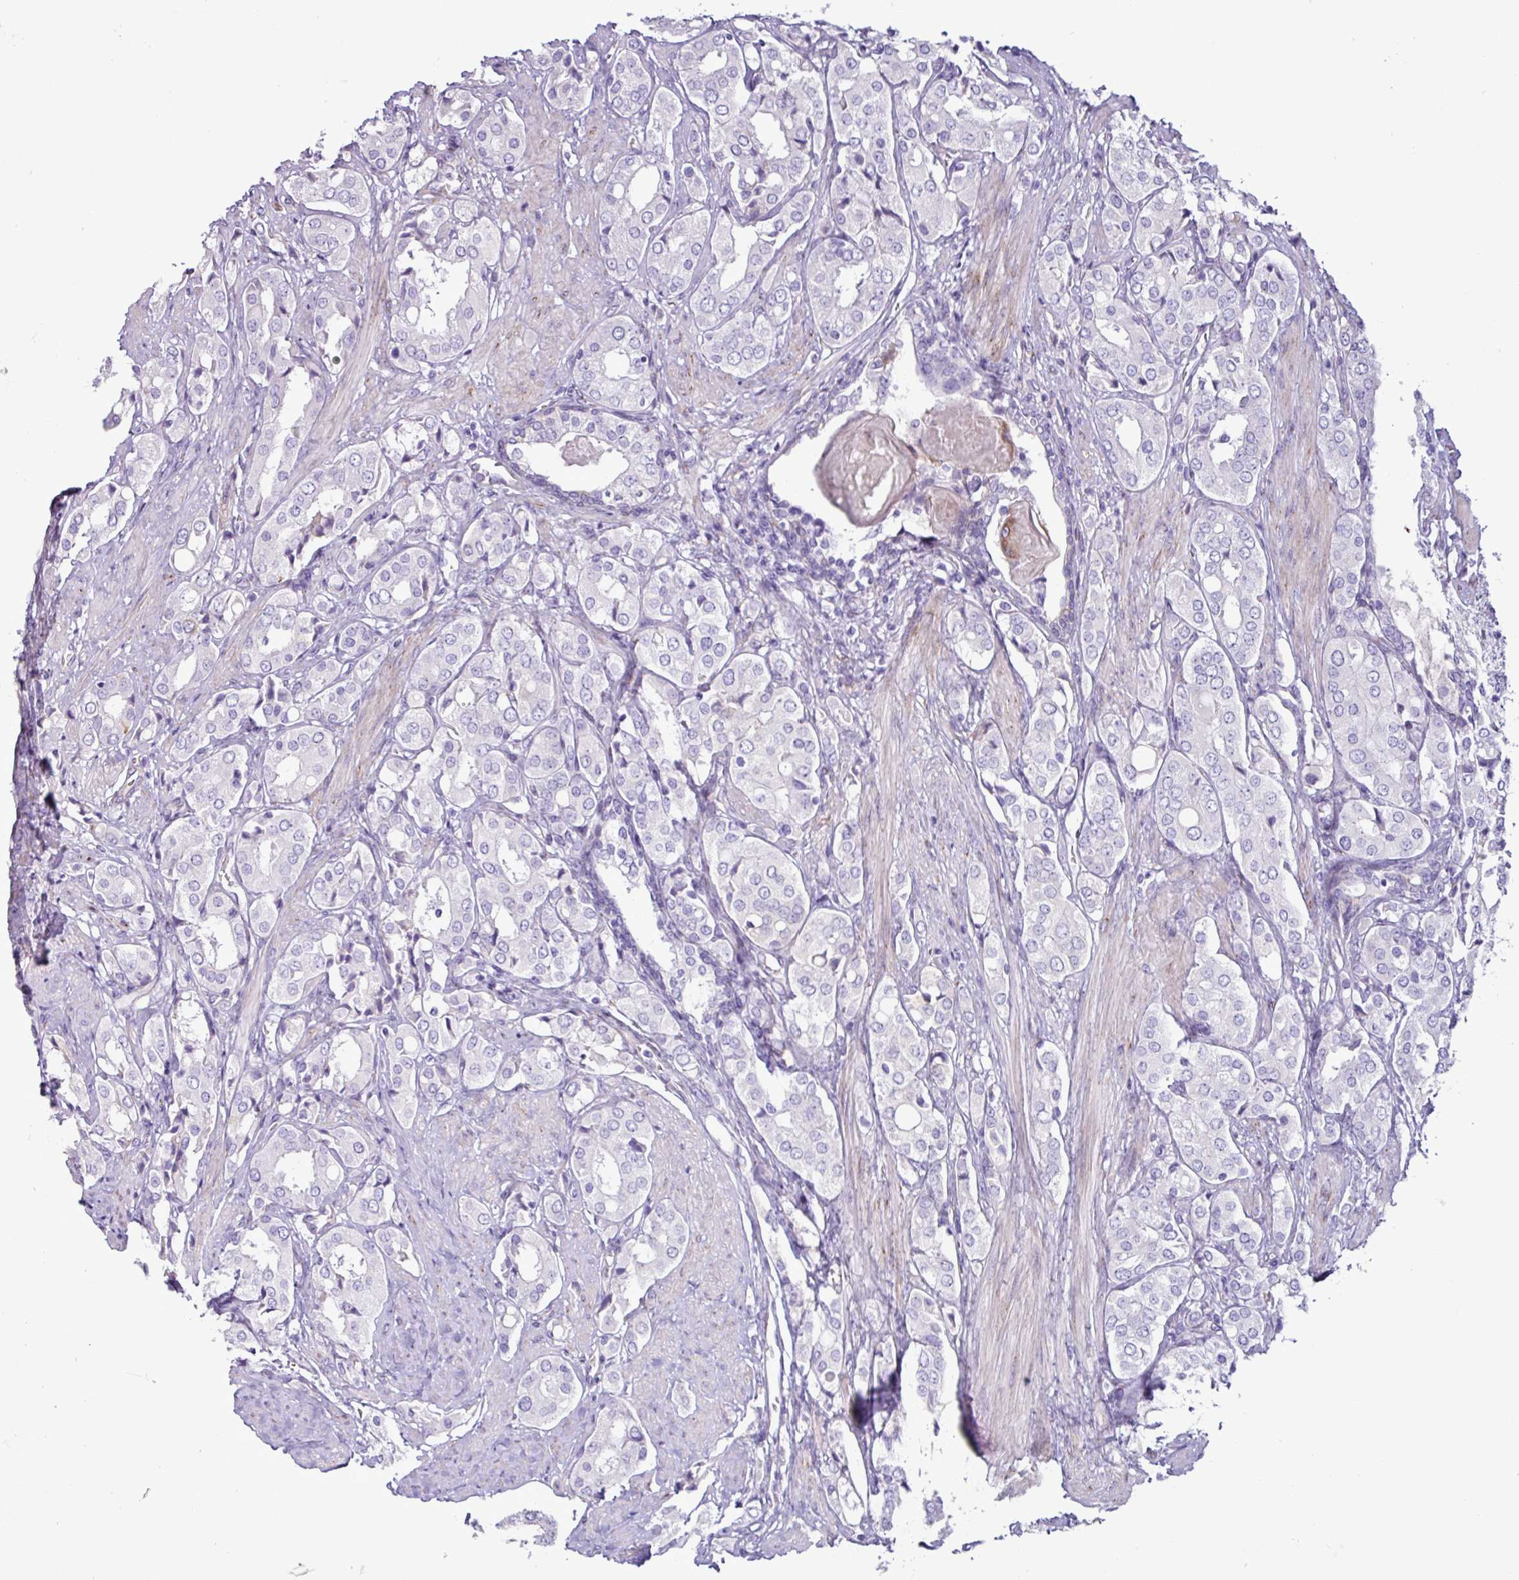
{"staining": {"intensity": "negative", "quantity": "none", "location": "none"}, "tissue": "prostate cancer", "cell_type": "Tumor cells", "image_type": "cancer", "snomed": [{"axis": "morphology", "description": "Adenocarcinoma, High grade"}, {"axis": "topography", "description": "Prostate"}], "caption": "A photomicrograph of prostate cancer (high-grade adenocarcinoma) stained for a protein shows no brown staining in tumor cells. The staining was performed using DAB (3,3'-diaminobenzidine) to visualize the protein expression in brown, while the nuclei were stained in blue with hematoxylin (Magnification: 20x).", "gene": "PPP1R35", "patient": {"sex": "male", "age": 71}}